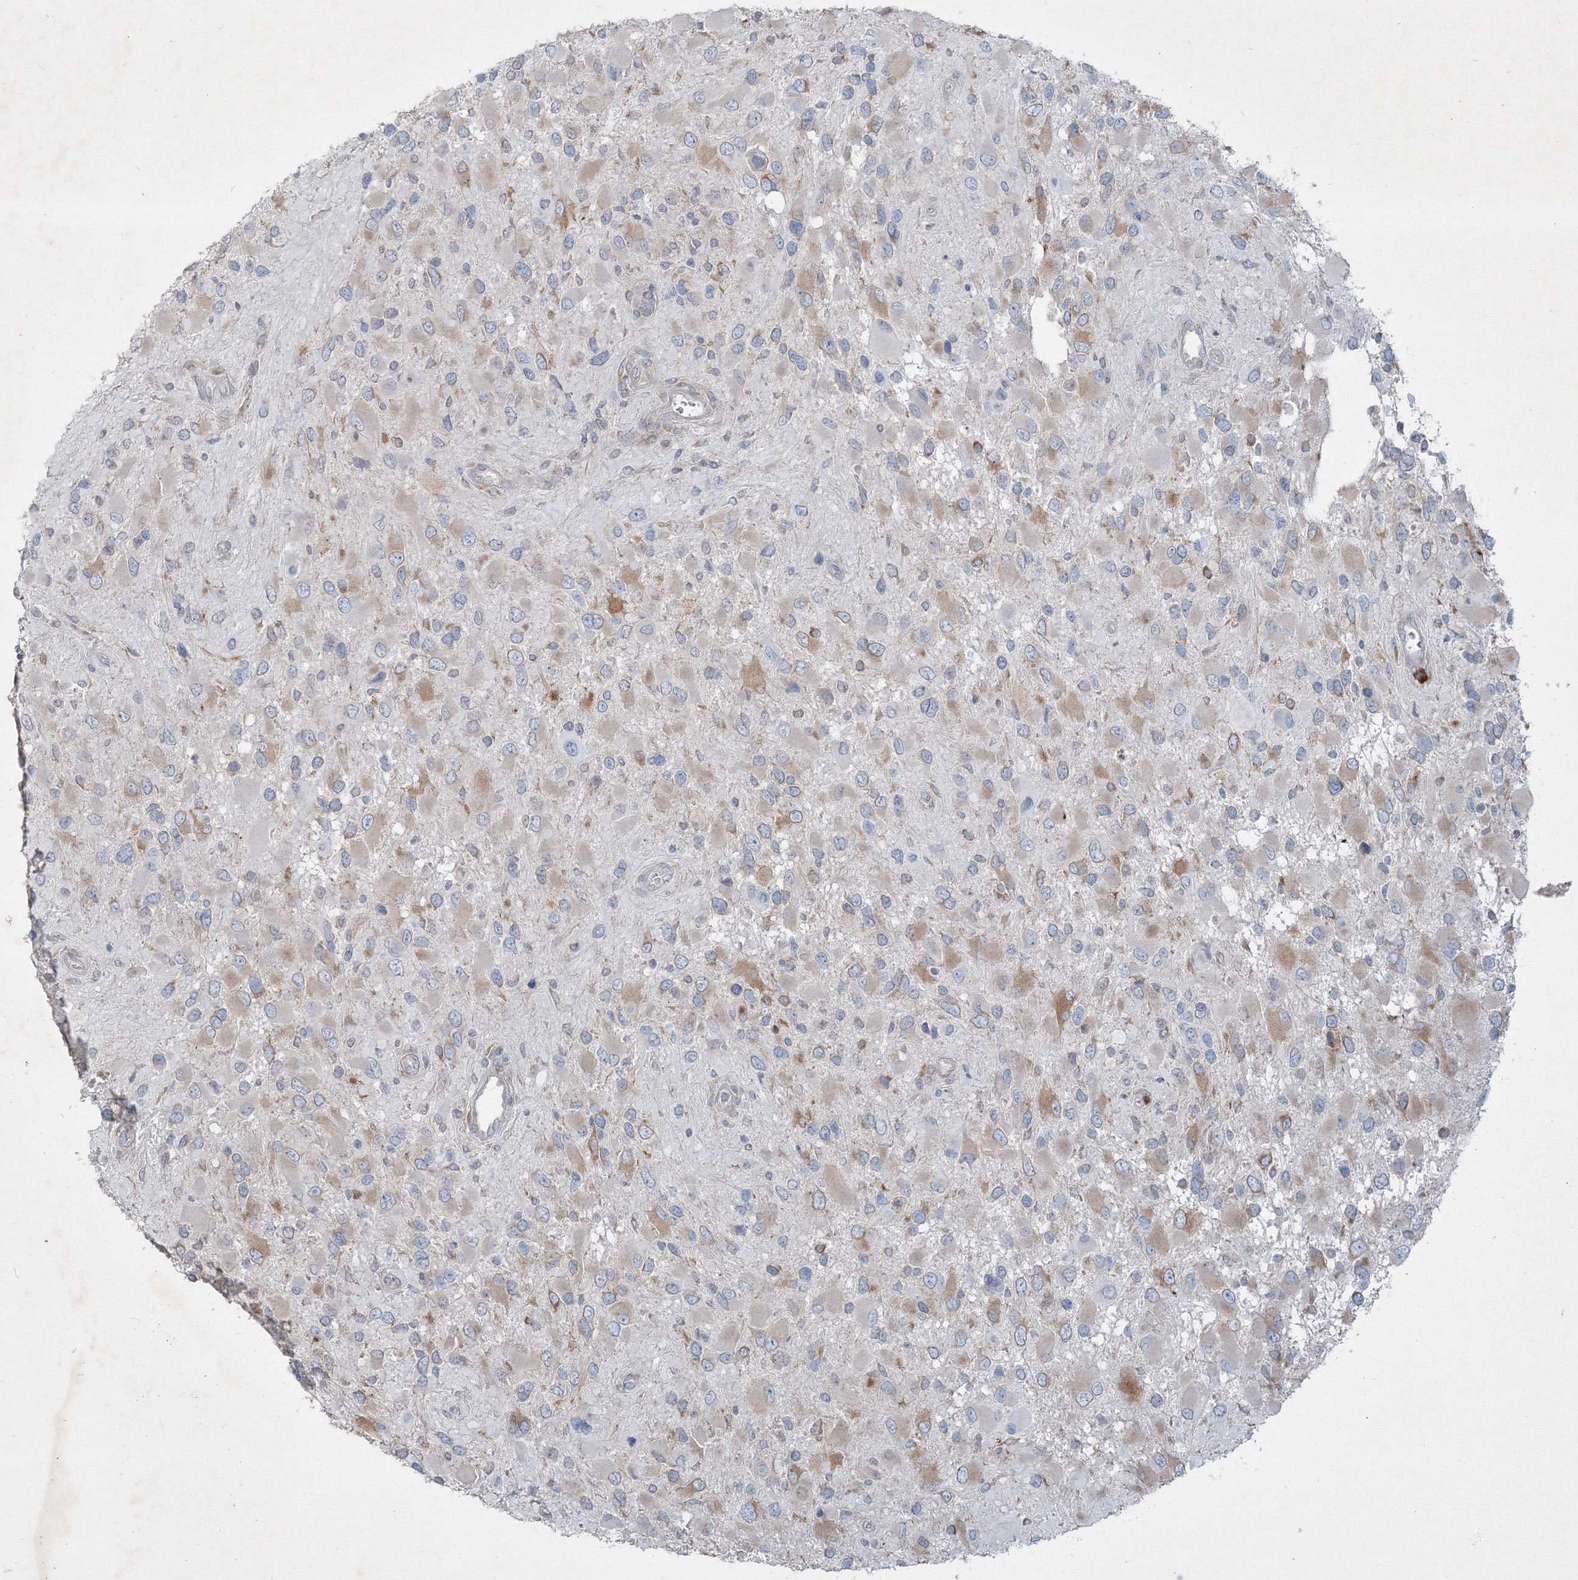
{"staining": {"intensity": "moderate", "quantity": "<25%", "location": "cytoplasmic/membranous"}, "tissue": "glioma", "cell_type": "Tumor cells", "image_type": "cancer", "snomed": [{"axis": "morphology", "description": "Glioma, malignant, High grade"}, {"axis": "topography", "description": "Brain"}], "caption": "Moderate cytoplasmic/membranous expression for a protein is appreciated in approximately <25% of tumor cells of glioma using IHC.", "gene": "IFNAR1", "patient": {"sex": "male", "age": 53}}